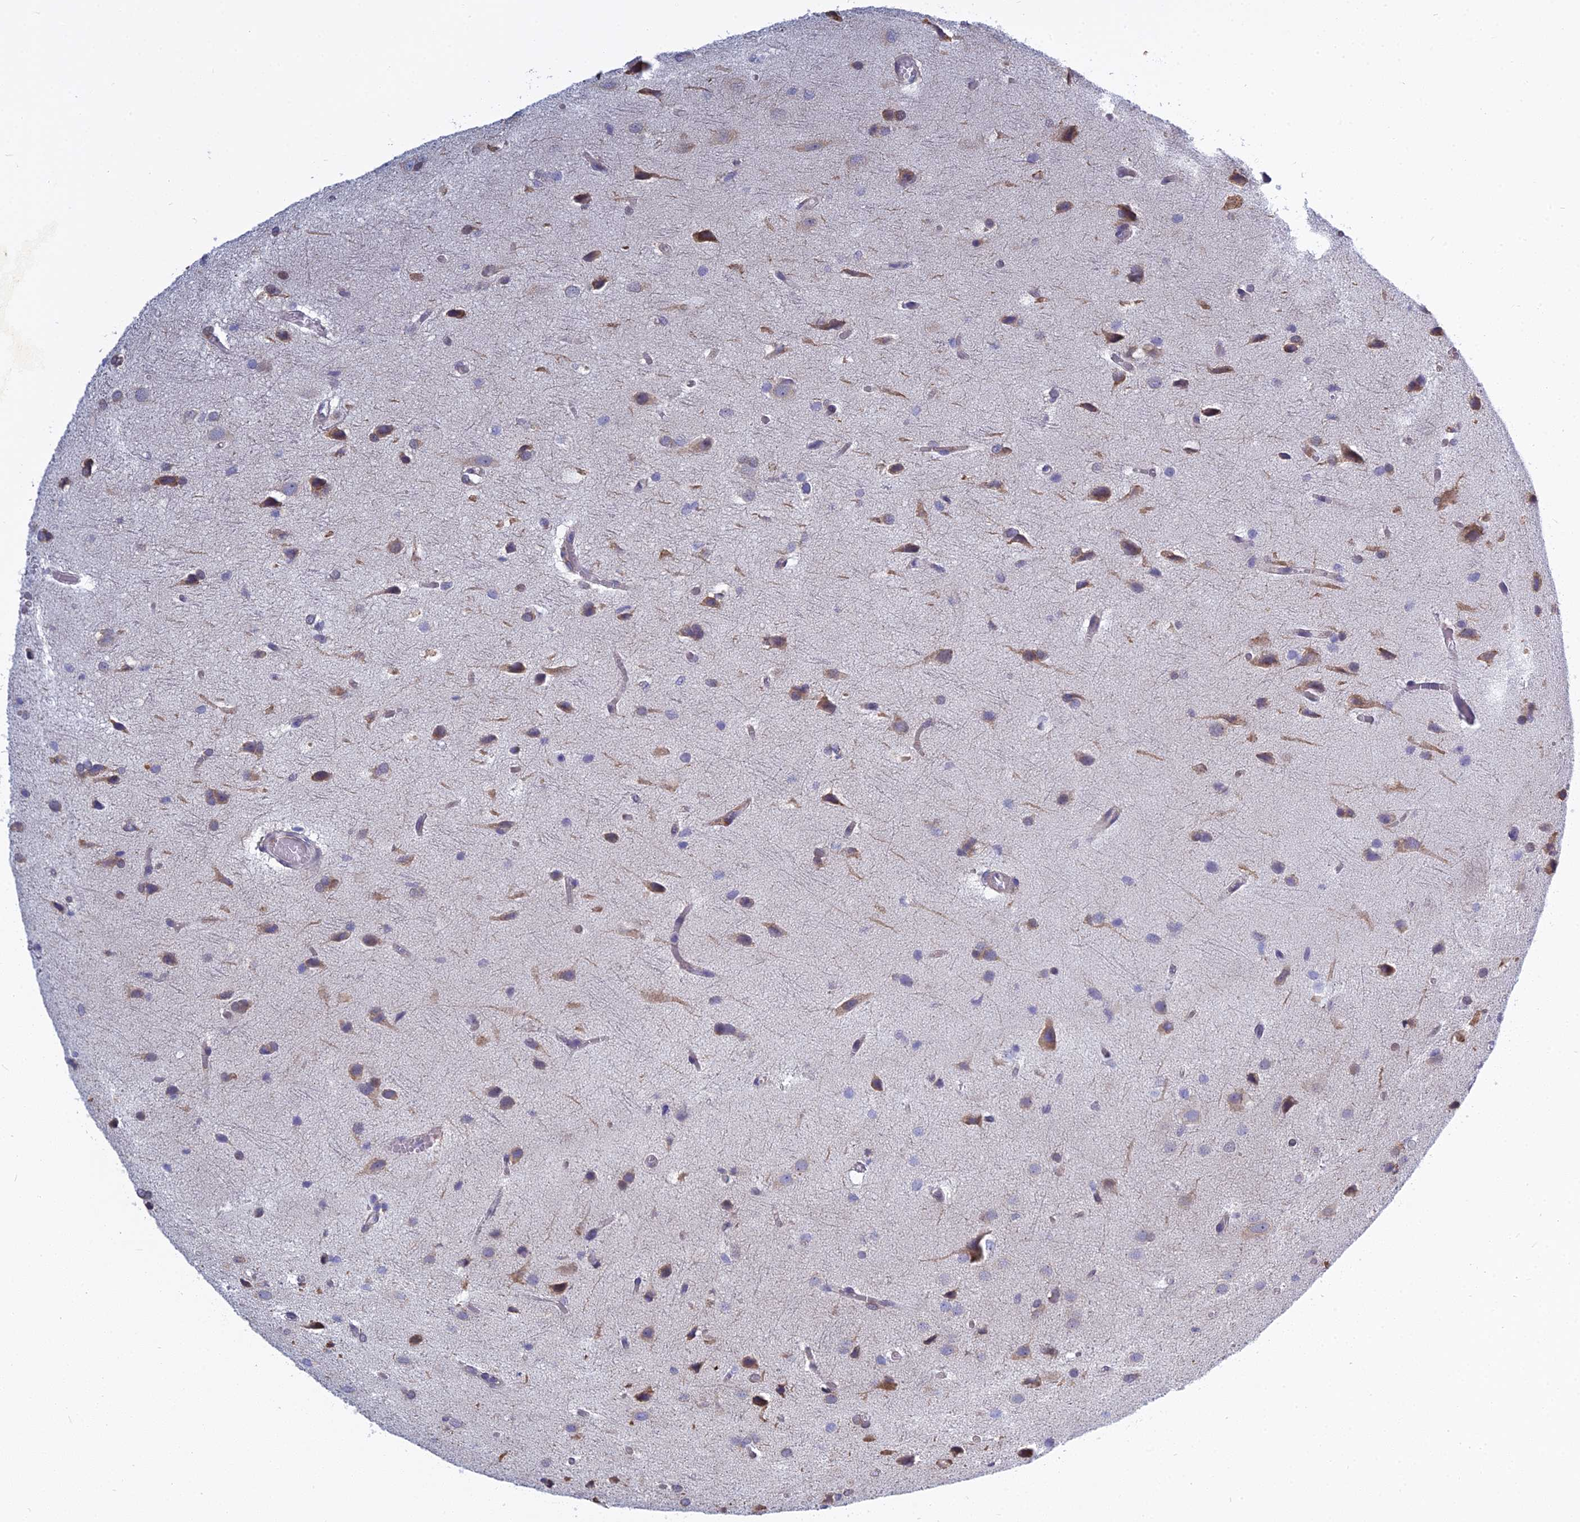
{"staining": {"intensity": "moderate", "quantity": "<25%", "location": "cytoplasmic/membranous"}, "tissue": "glioma", "cell_type": "Tumor cells", "image_type": "cancer", "snomed": [{"axis": "morphology", "description": "Glioma, malignant, High grade"}, {"axis": "topography", "description": "Brain"}], "caption": "Immunohistochemical staining of human glioma exhibits low levels of moderate cytoplasmic/membranous positivity in approximately <25% of tumor cells.", "gene": "KIAA1143", "patient": {"sex": "female", "age": 50}}